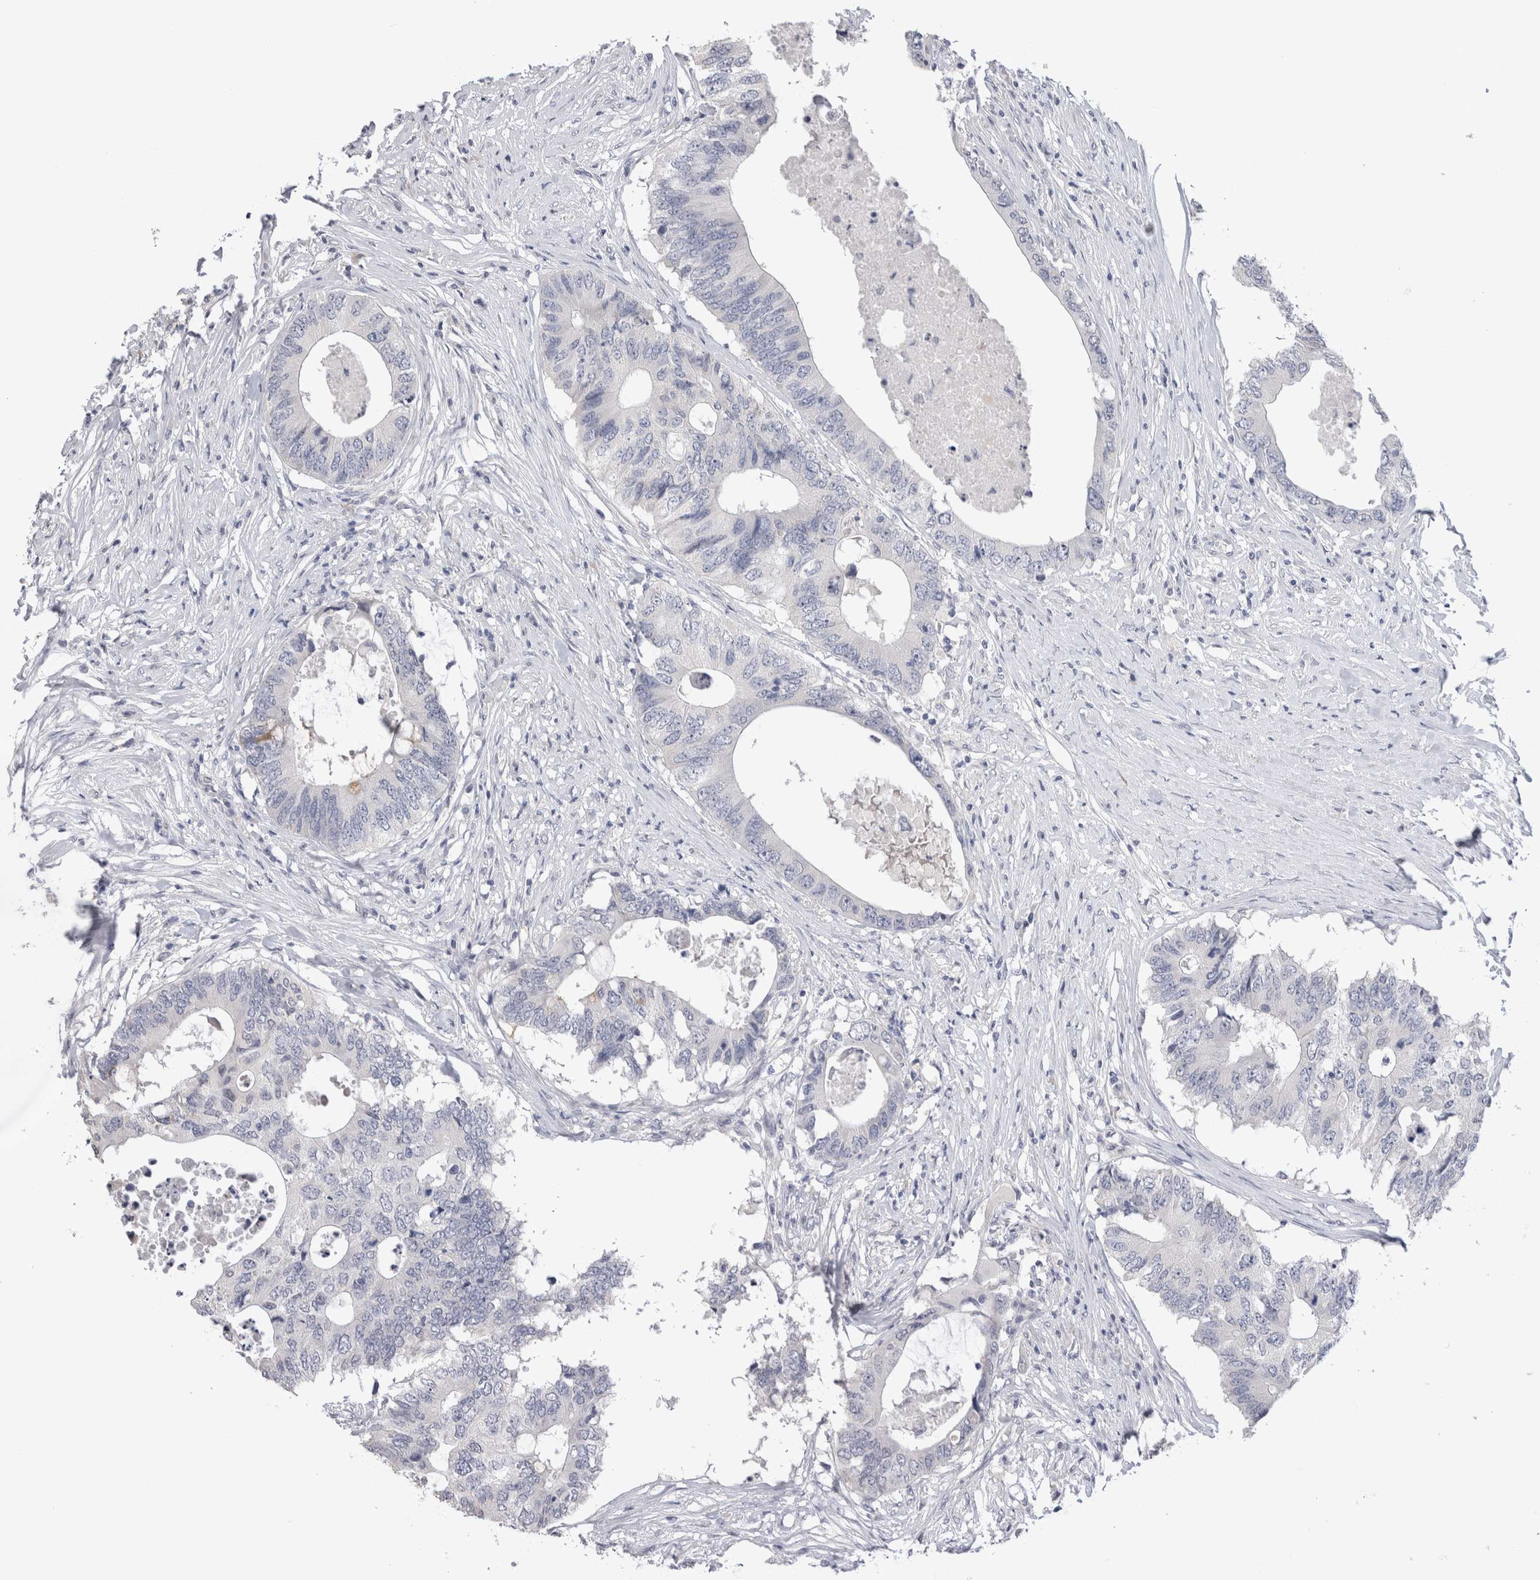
{"staining": {"intensity": "negative", "quantity": "none", "location": "none"}, "tissue": "colorectal cancer", "cell_type": "Tumor cells", "image_type": "cancer", "snomed": [{"axis": "morphology", "description": "Adenocarcinoma, NOS"}, {"axis": "topography", "description": "Colon"}], "caption": "There is no significant expression in tumor cells of adenocarcinoma (colorectal).", "gene": "CRYBG1", "patient": {"sex": "male", "age": 71}}